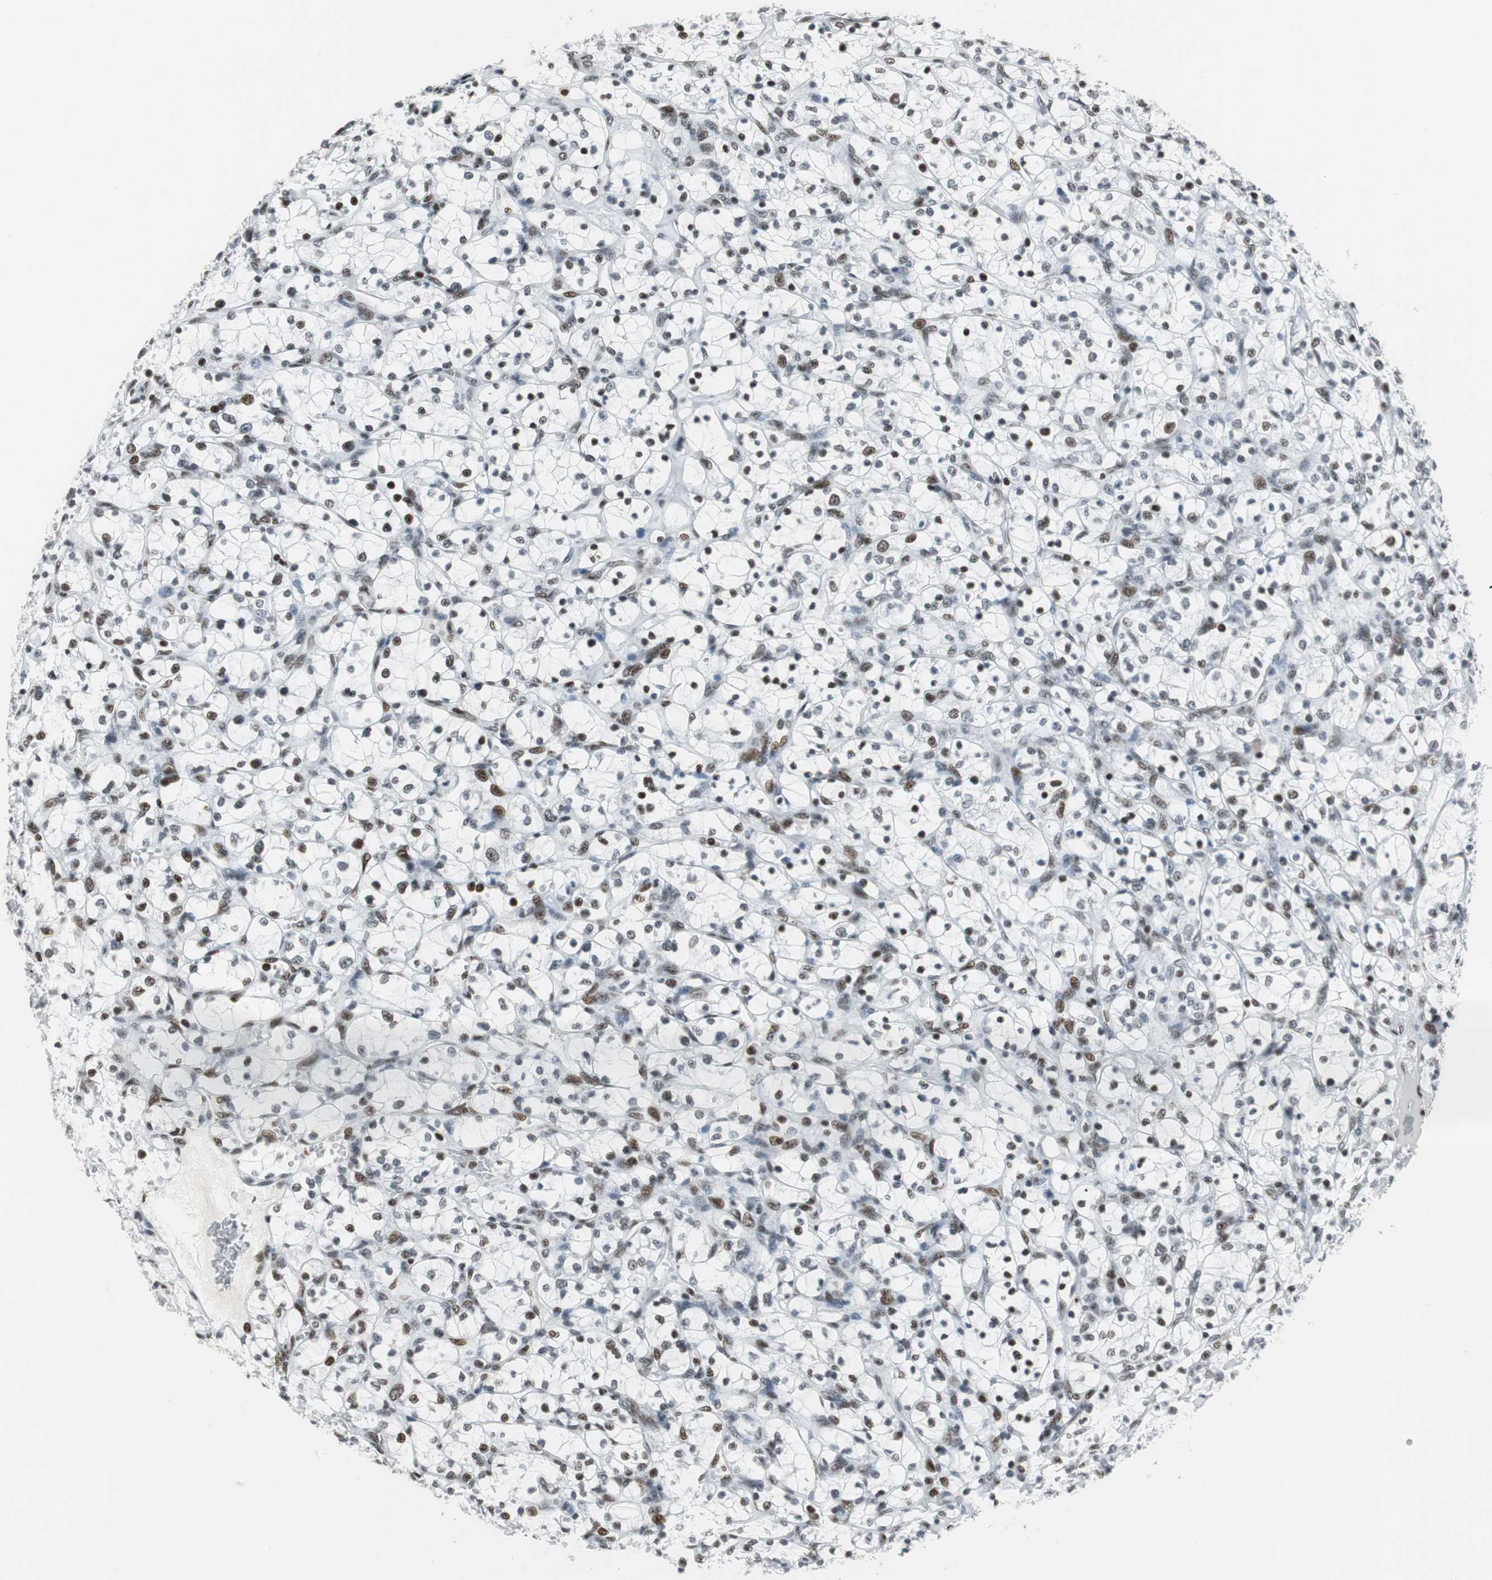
{"staining": {"intensity": "moderate", "quantity": "25%-75%", "location": "nuclear"}, "tissue": "renal cancer", "cell_type": "Tumor cells", "image_type": "cancer", "snomed": [{"axis": "morphology", "description": "Adenocarcinoma, NOS"}, {"axis": "topography", "description": "Kidney"}], "caption": "A medium amount of moderate nuclear positivity is appreciated in about 25%-75% of tumor cells in adenocarcinoma (renal) tissue.", "gene": "RBBP4", "patient": {"sex": "female", "age": 69}}